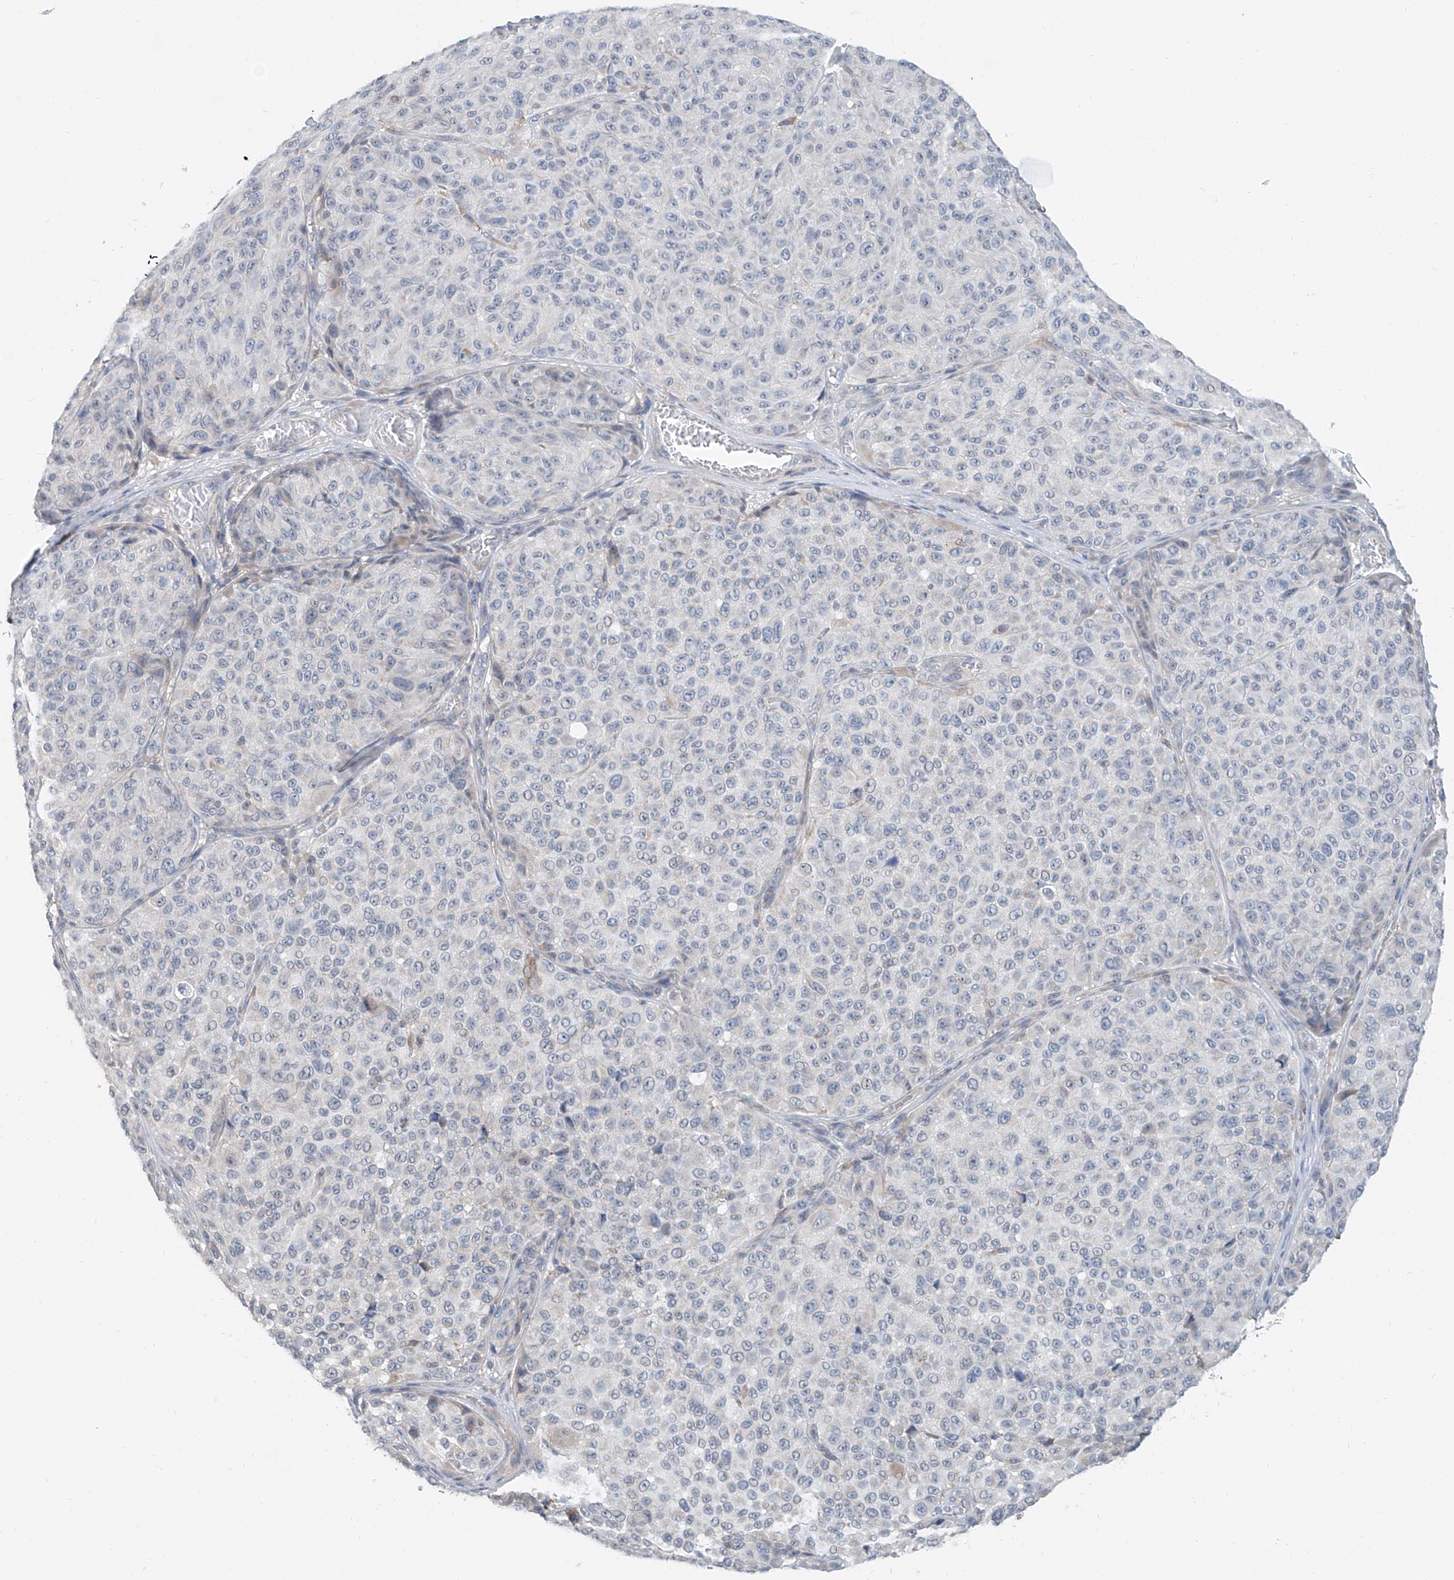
{"staining": {"intensity": "negative", "quantity": "none", "location": "none"}, "tissue": "melanoma", "cell_type": "Tumor cells", "image_type": "cancer", "snomed": [{"axis": "morphology", "description": "Malignant melanoma, NOS"}, {"axis": "topography", "description": "Skin"}], "caption": "Immunohistochemistry (IHC) micrograph of human melanoma stained for a protein (brown), which demonstrates no positivity in tumor cells.", "gene": "KCNK10", "patient": {"sex": "male", "age": 83}}